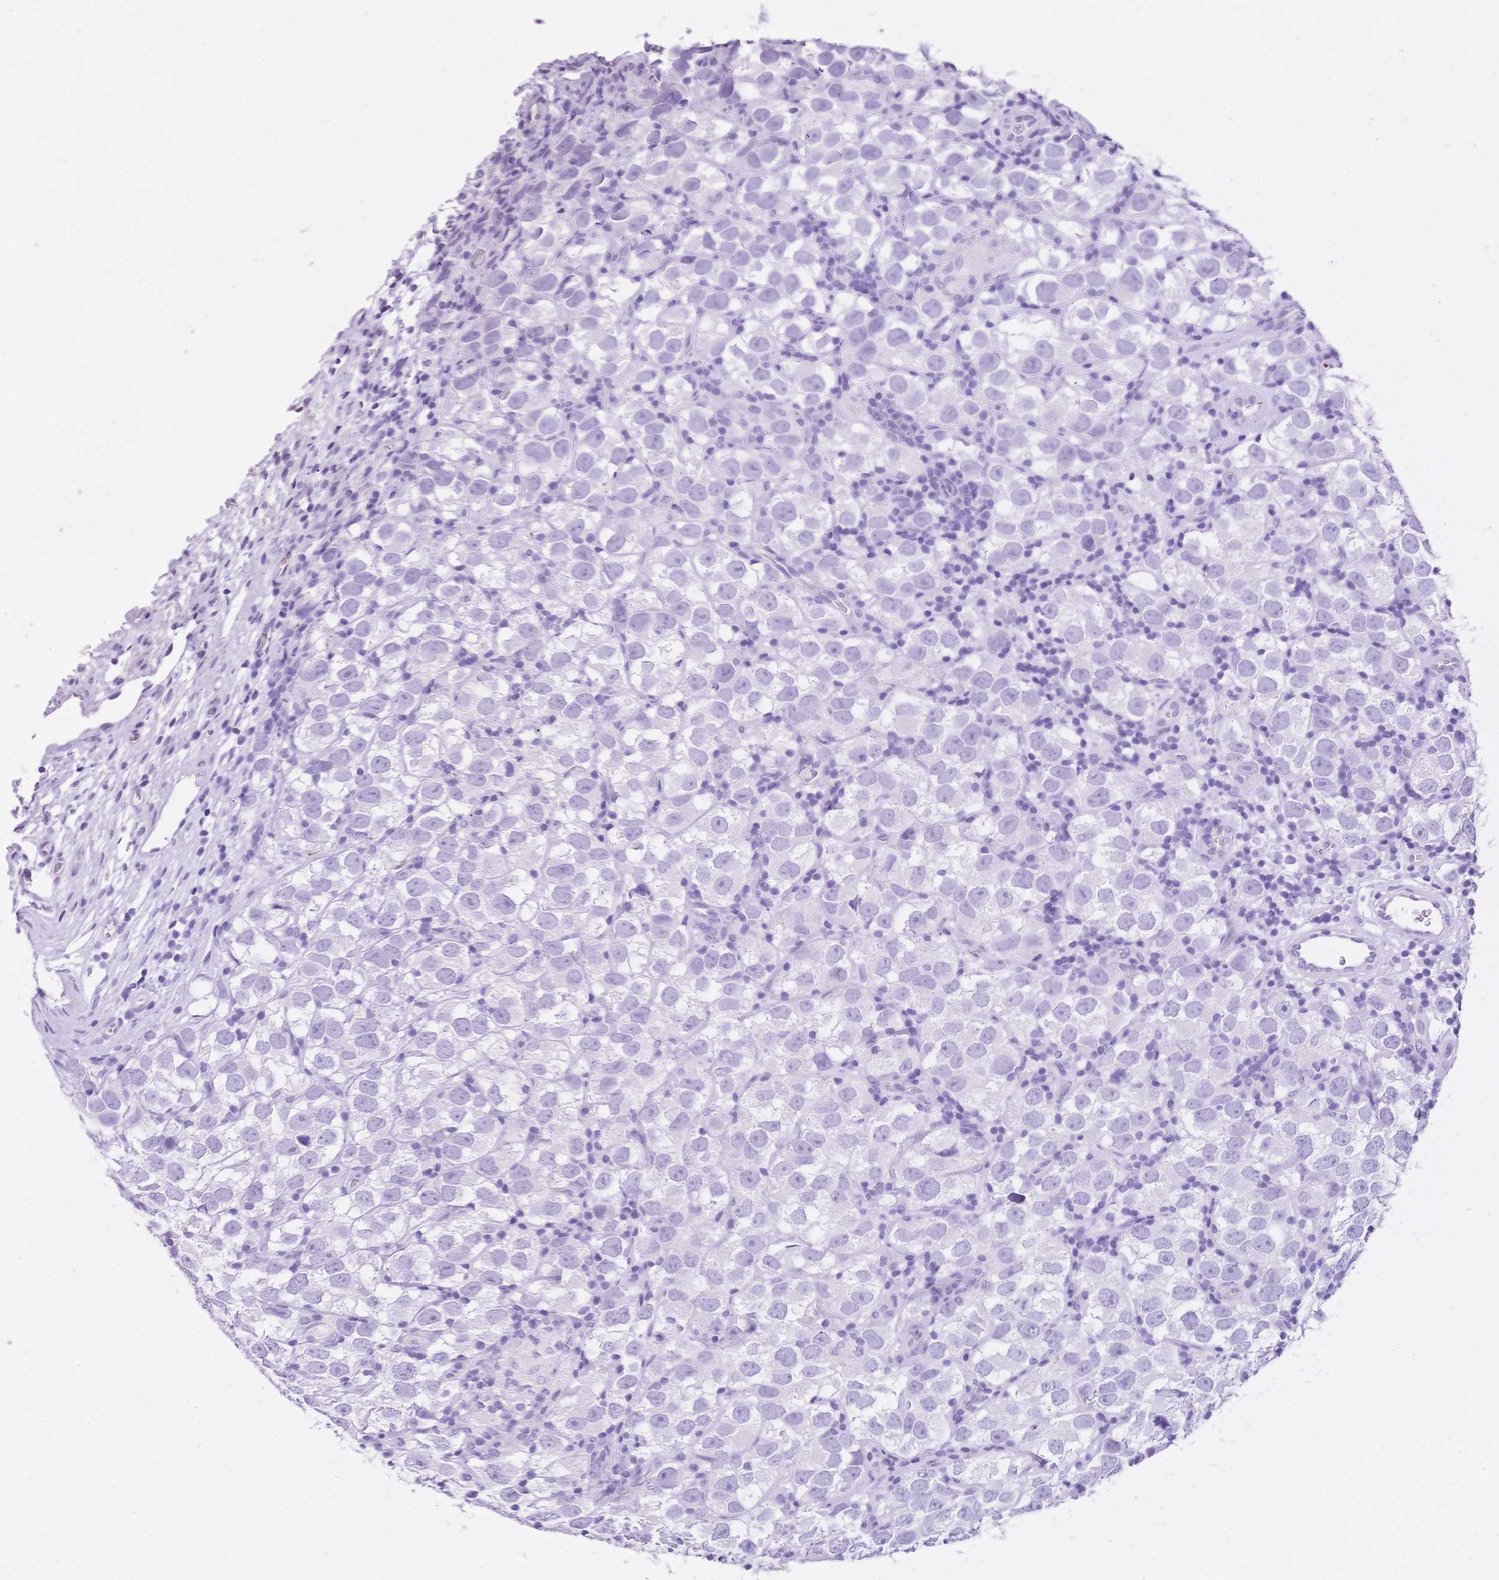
{"staining": {"intensity": "negative", "quantity": "none", "location": "none"}, "tissue": "testis cancer", "cell_type": "Tumor cells", "image_type": "cancer", "snomed": [{"axis": "morphology", "description": "Seminoma, NOS"}, {"axis": "topography", "description": "Testis"}], "caption": "IHC of human seminoma (testis) shows no positivity in tumor cells. (DAB (3,3'-diaminobenzidine) immunohistochemistry with hematoxylin counter stain).", "gene": "MUC21", "patient": {"sex": "male", "age": 26}}